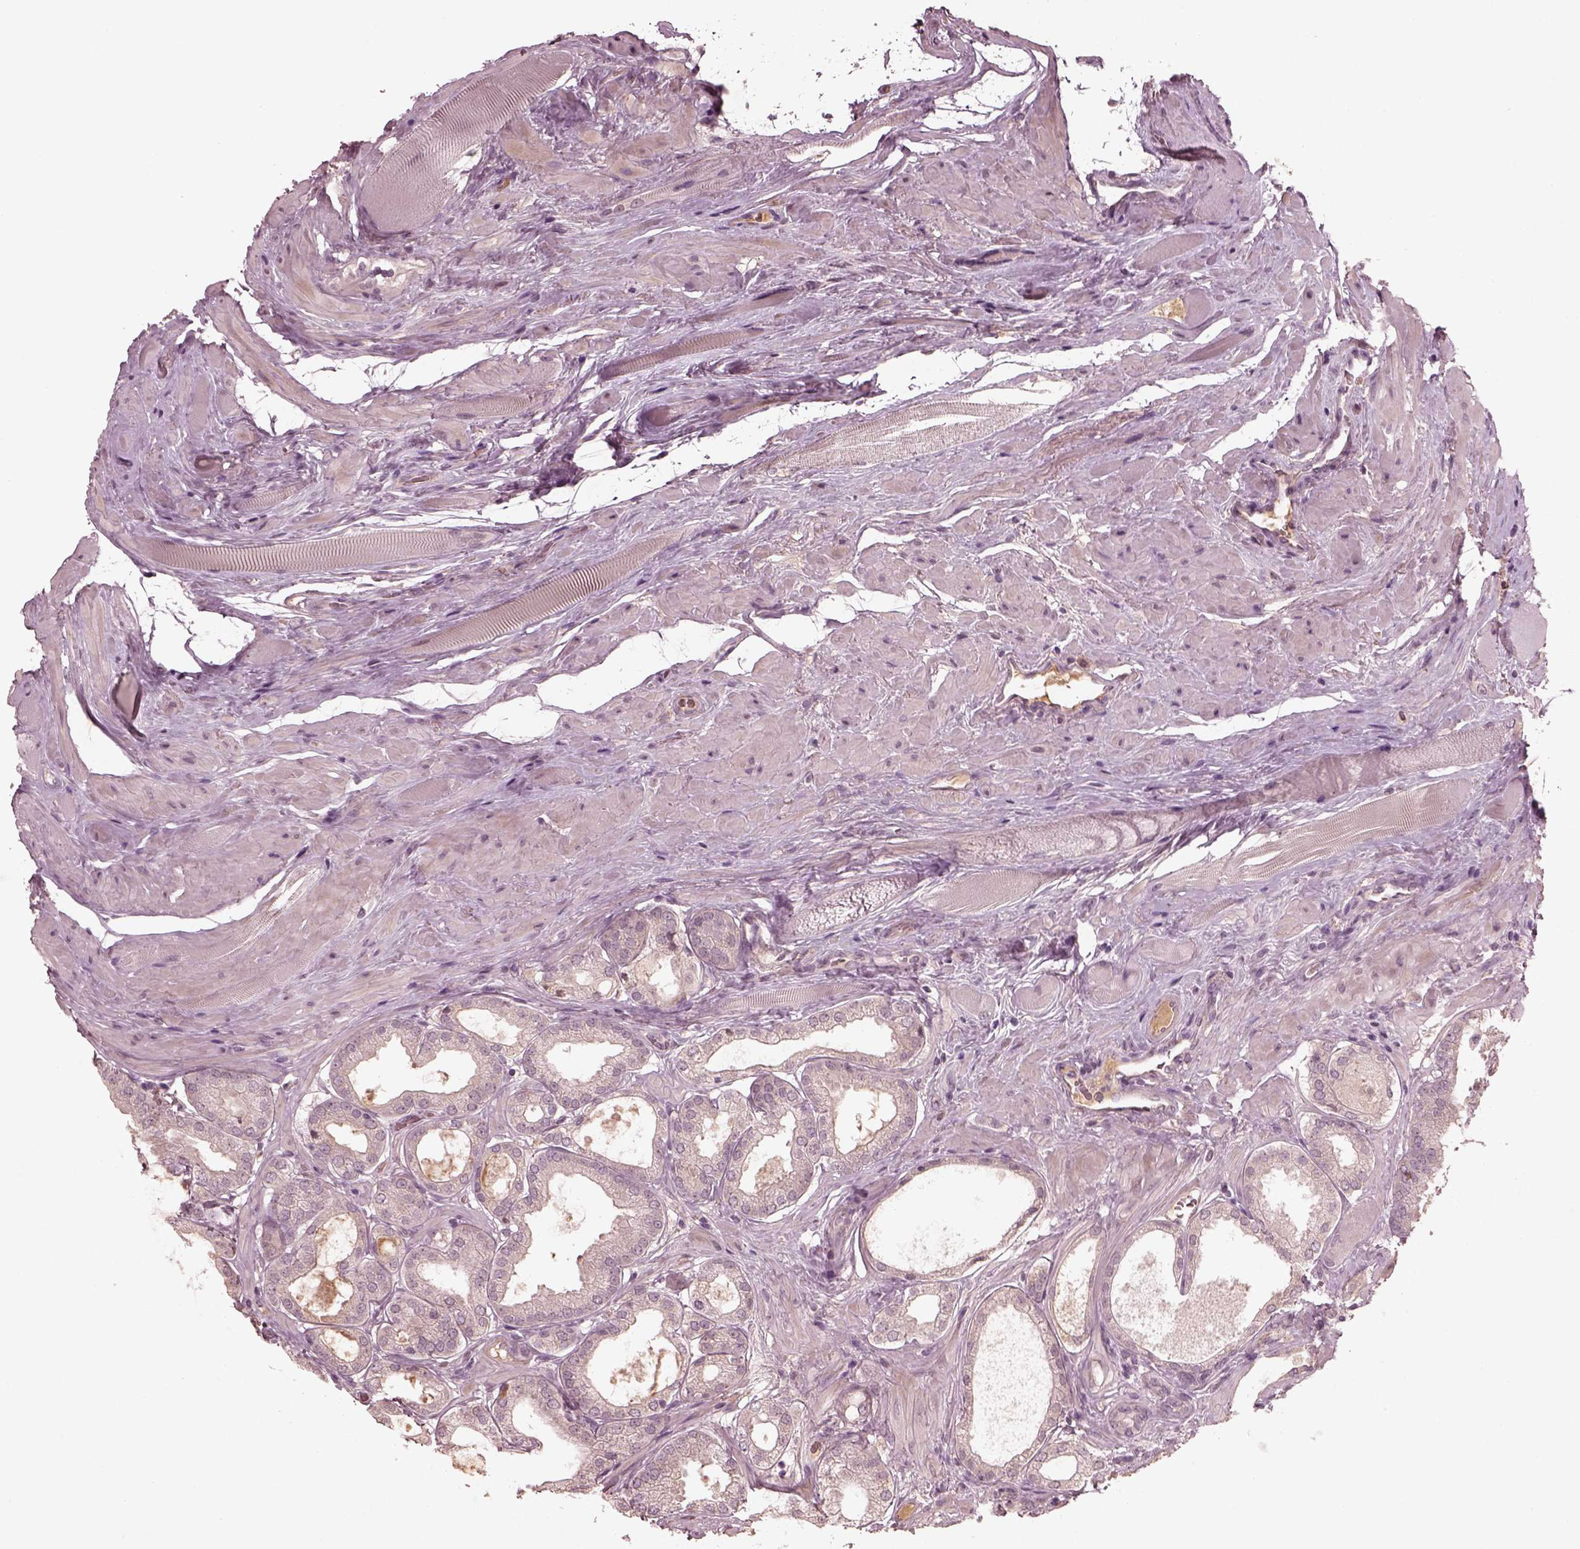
{"staining": {"intensity": "negative", "quantity": "none", "location": "none"}, "tissue": "prostate cancer", "cell_type": "Tumor cells", "image_type": "cancer", "snomed": [{"axis": "morphology", "description": "Adenocarcinoma, NOS"}, {"axis": "topography", "description": "Prostate"}], "caption": "DAB (3,3'-diaminobenzidine) immunohistochemical staining of human prostate cancer demonstrates no significant staining in tumor cells.", "gene": "VWA5B1", "patient": {"sex": "male", "age": 63}}